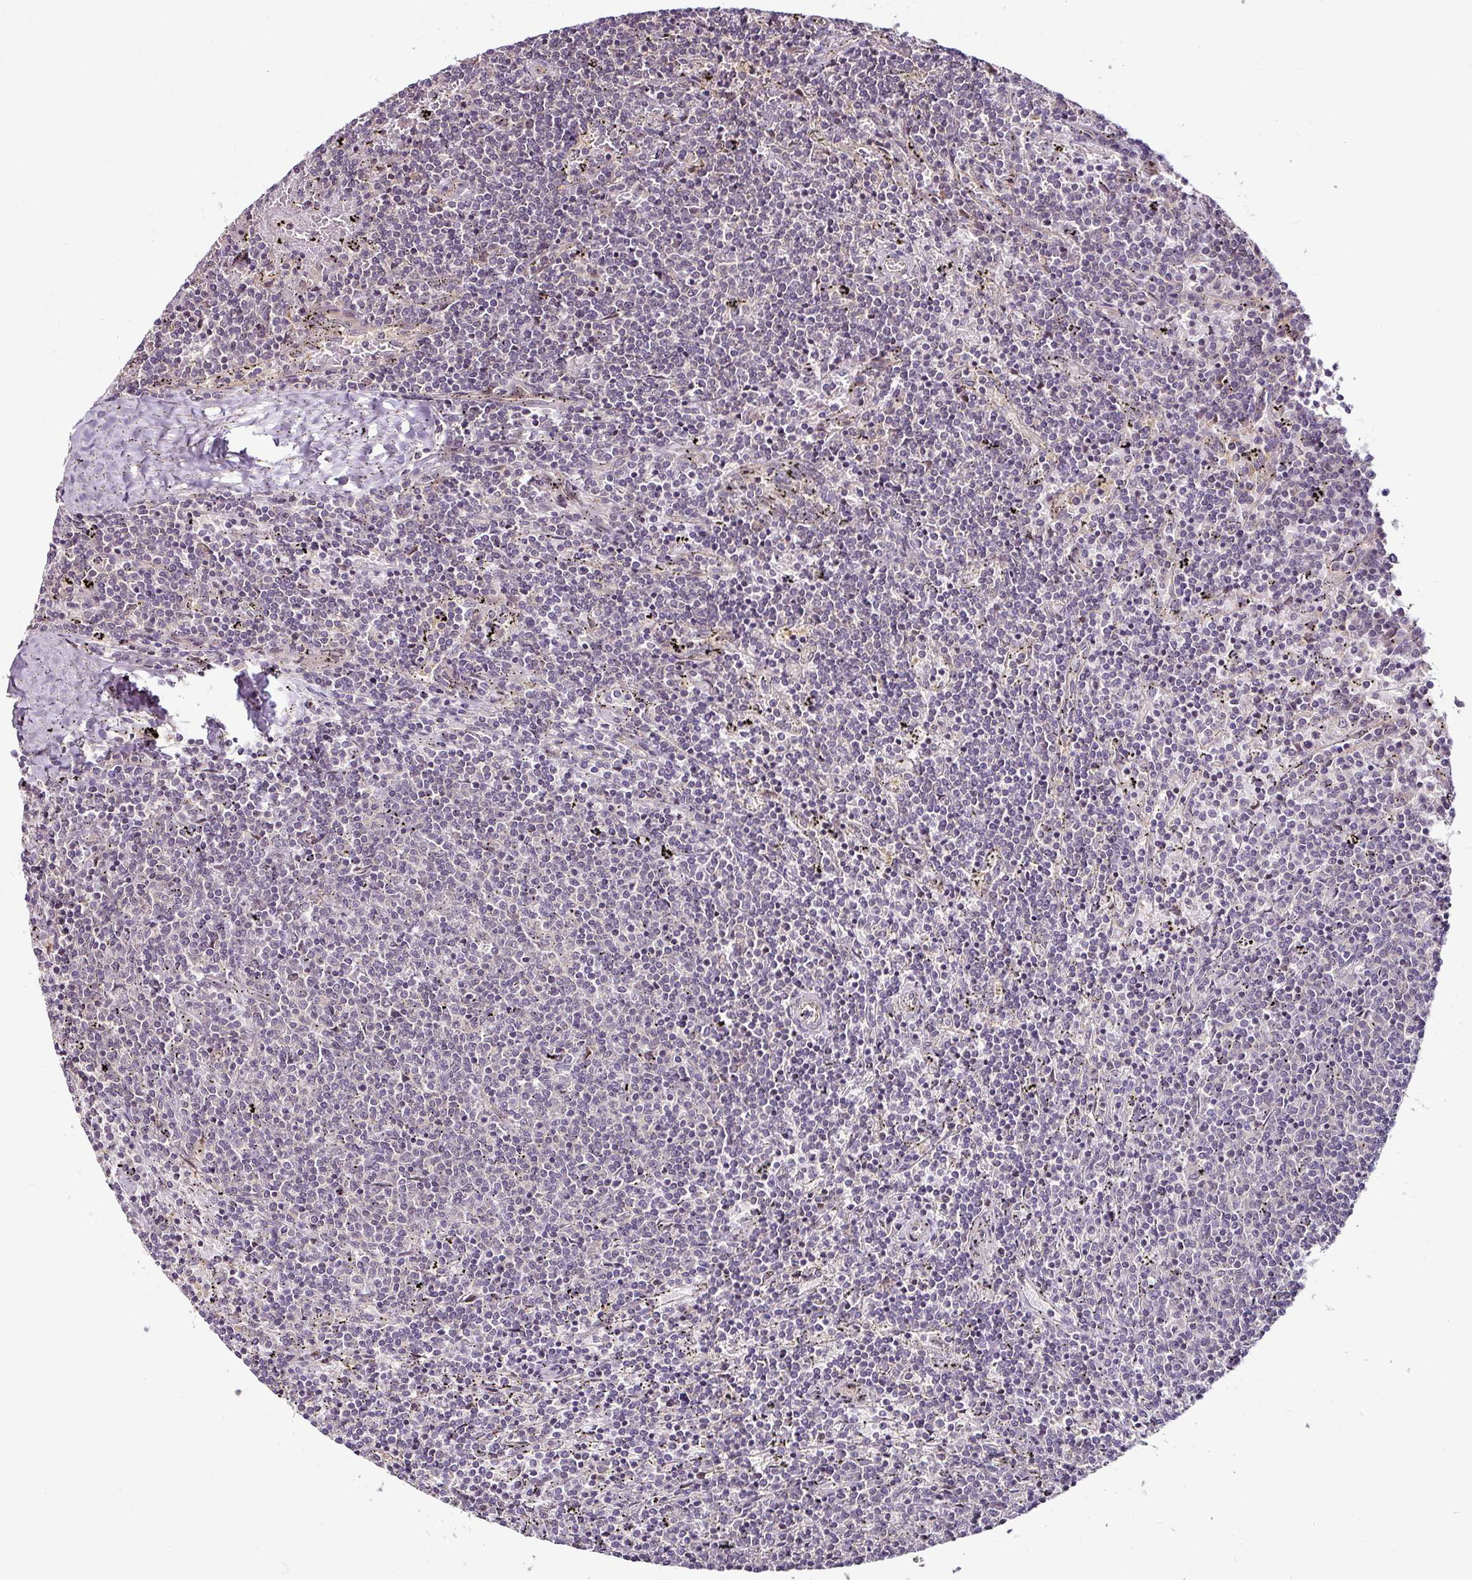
{"staining": {"intensity": "negative", "quantity": "none", "location": "none"}, "tissue": "lymphoma", "cell_type": "Tumor cells", "image_type": "cancer", "snomed": [{"axis": "morphology", "description": "Malignant lymphoma, non-Hodgkin's type, Low grade"}, {"axis": "topography", "description": "Spleen"}], "caption": "The histopathology image reveals no significant positivity in tumor cells of malignant lymphoma, non-Hodgkin's type (low-grade).", "gene": "DCAF13", "patient": {"sex": "female", "age": 50}}